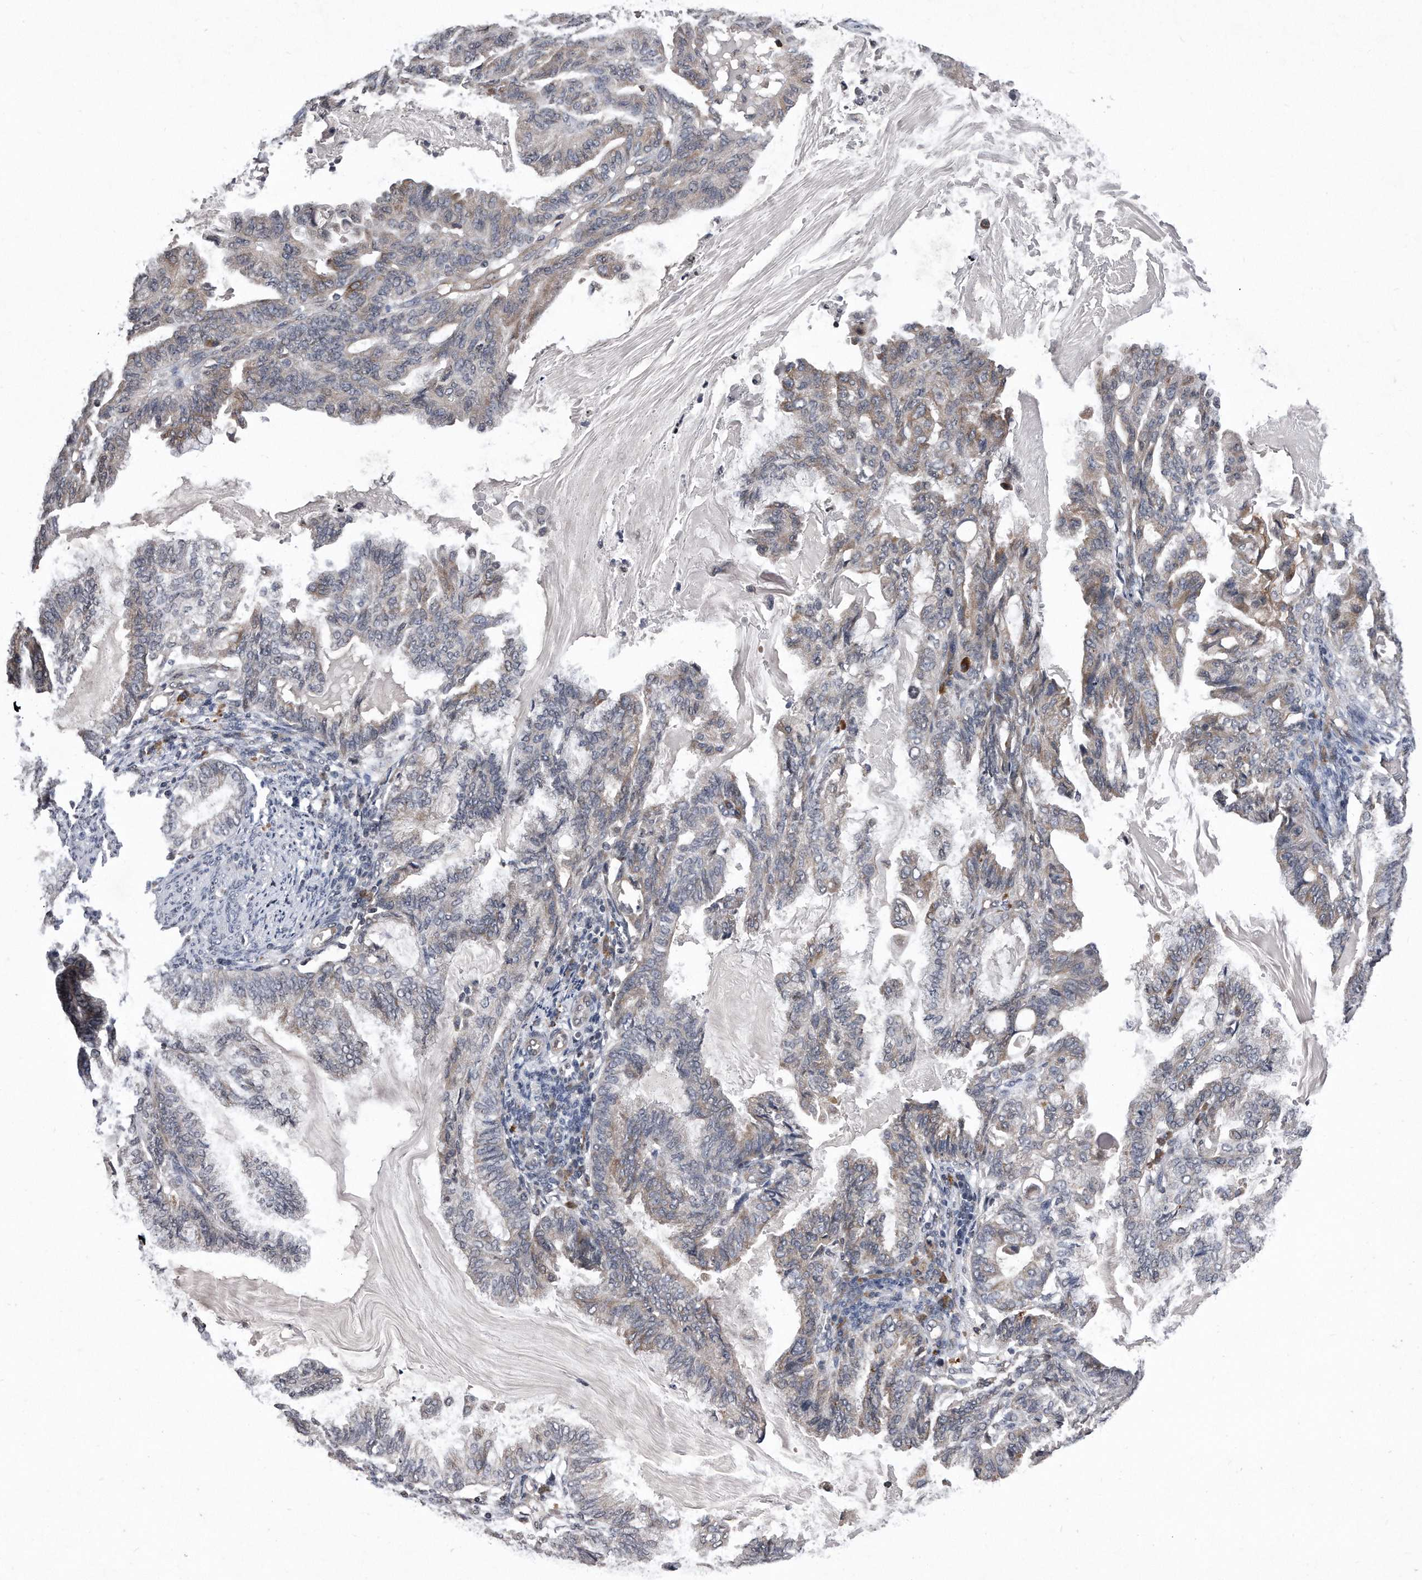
{"staining": {"intensity": "weak", "quantity": "<25%", "location": "cytoplasmic/membranous"}, "tissue": "endometrial cancer", "cell_type": "Tumor cells", "image_type": "cancer", "snomed": [{"axis": "morphology", "description": "Adenocarcinoma, NOS"}, {"axis": "topography", "description": "Endometrium"}], "caption": "A high-resolution image shows immunohistochemistry (IHC) staining of endometrial adenocarcinoma, which demonstrates no significant positivity in tumor cells. (Brightfield microscopy of DAB immunohistochemistry (IHC) at high magnification).", "gene": "DAB1", "patient": {"sex": "female", "age": 86}}